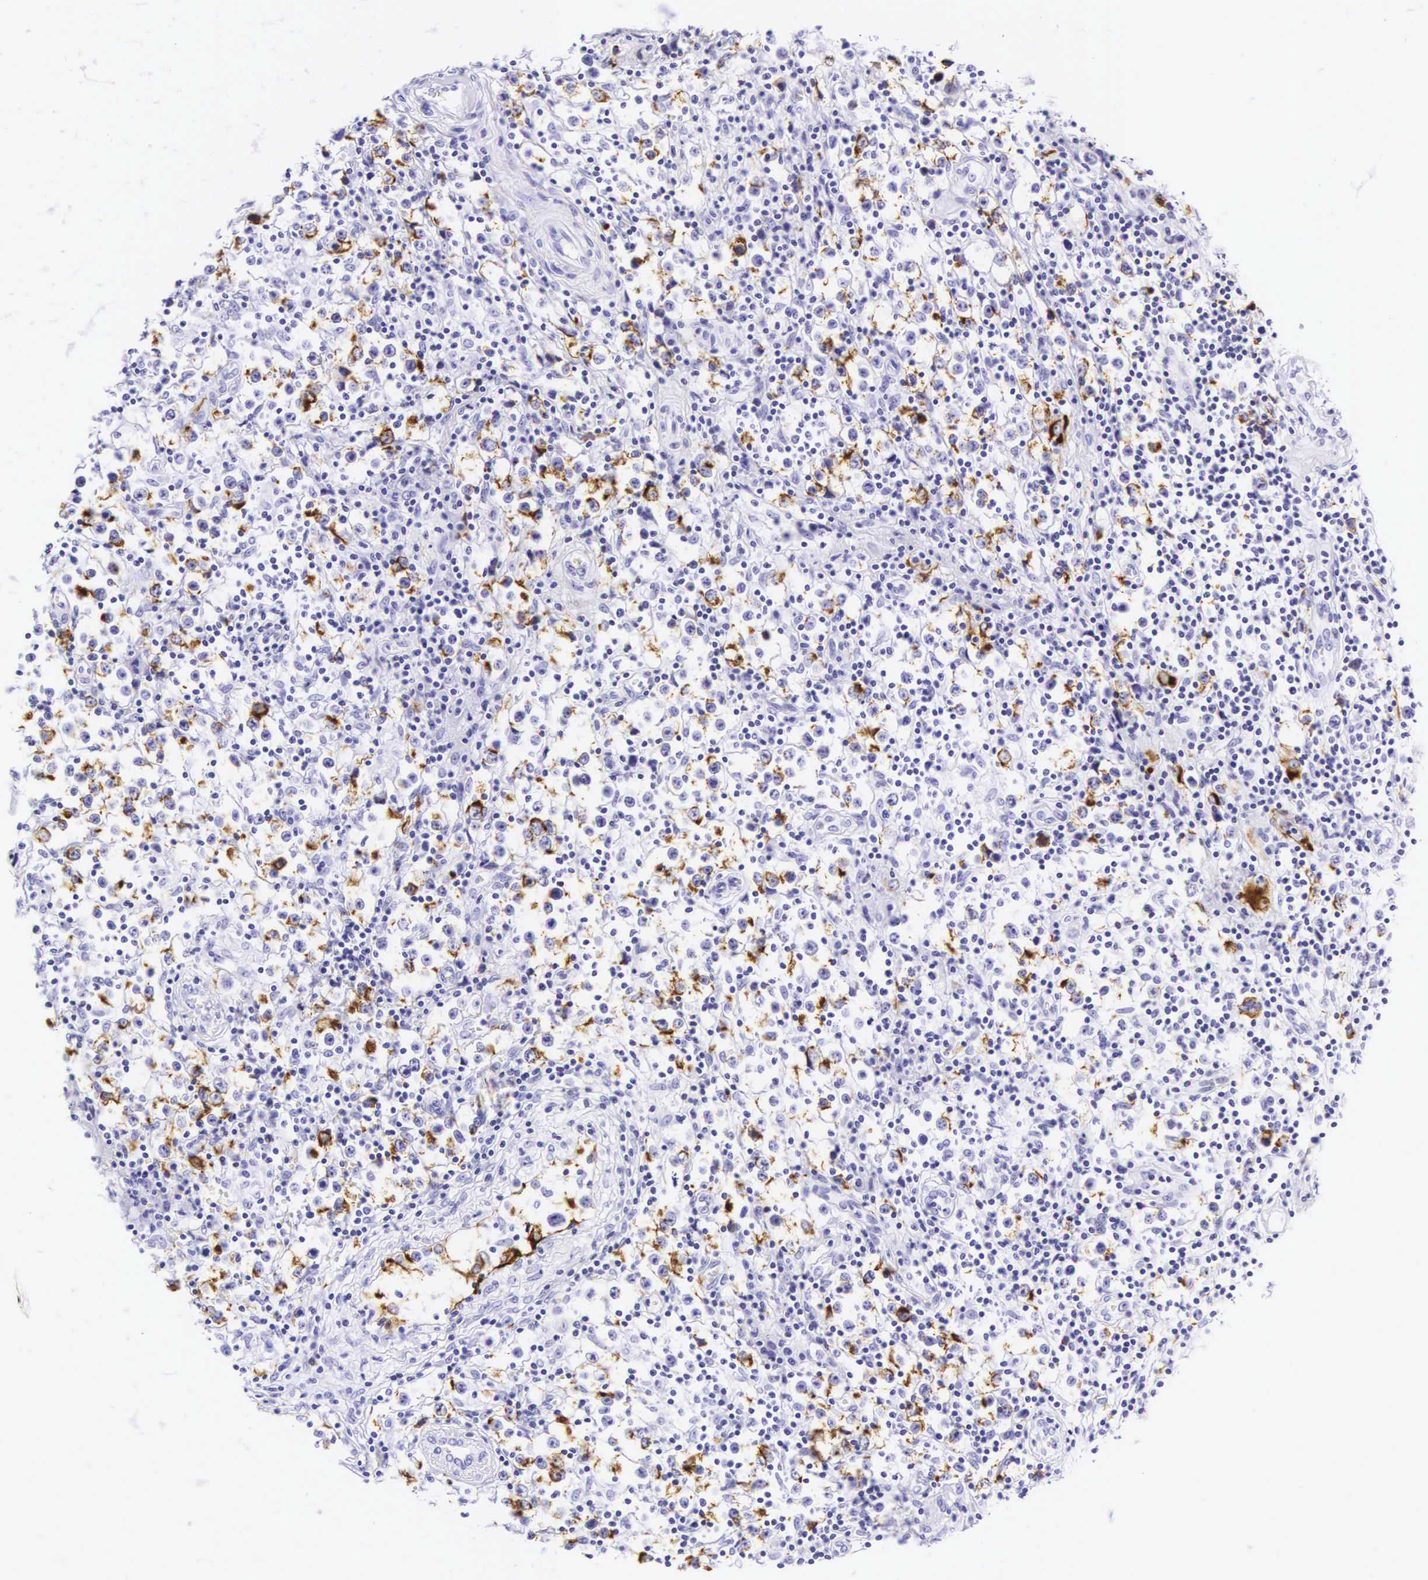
{"staining": {"intensity": "moderate", "quantity": "25%-75%", "location": "cytoplasmic/membranous"}, "tissue": "testis cancer", "cell_type": "Tumor cells", "image_type": "cancer", "snomed": [{"axis": "morphology", "description": "Seminoma, NOS"}, {"axis": "topography", "description": "Testis"}], "caption": "Seminoma (testis) was stained to show a protein in brown. There is medium levels of moderate cytoplasmic/membranous staining in approximately 25%-75% of tumor cells.", "gene": "KRT18", "patient": {"sex": "male", "age": 32}}